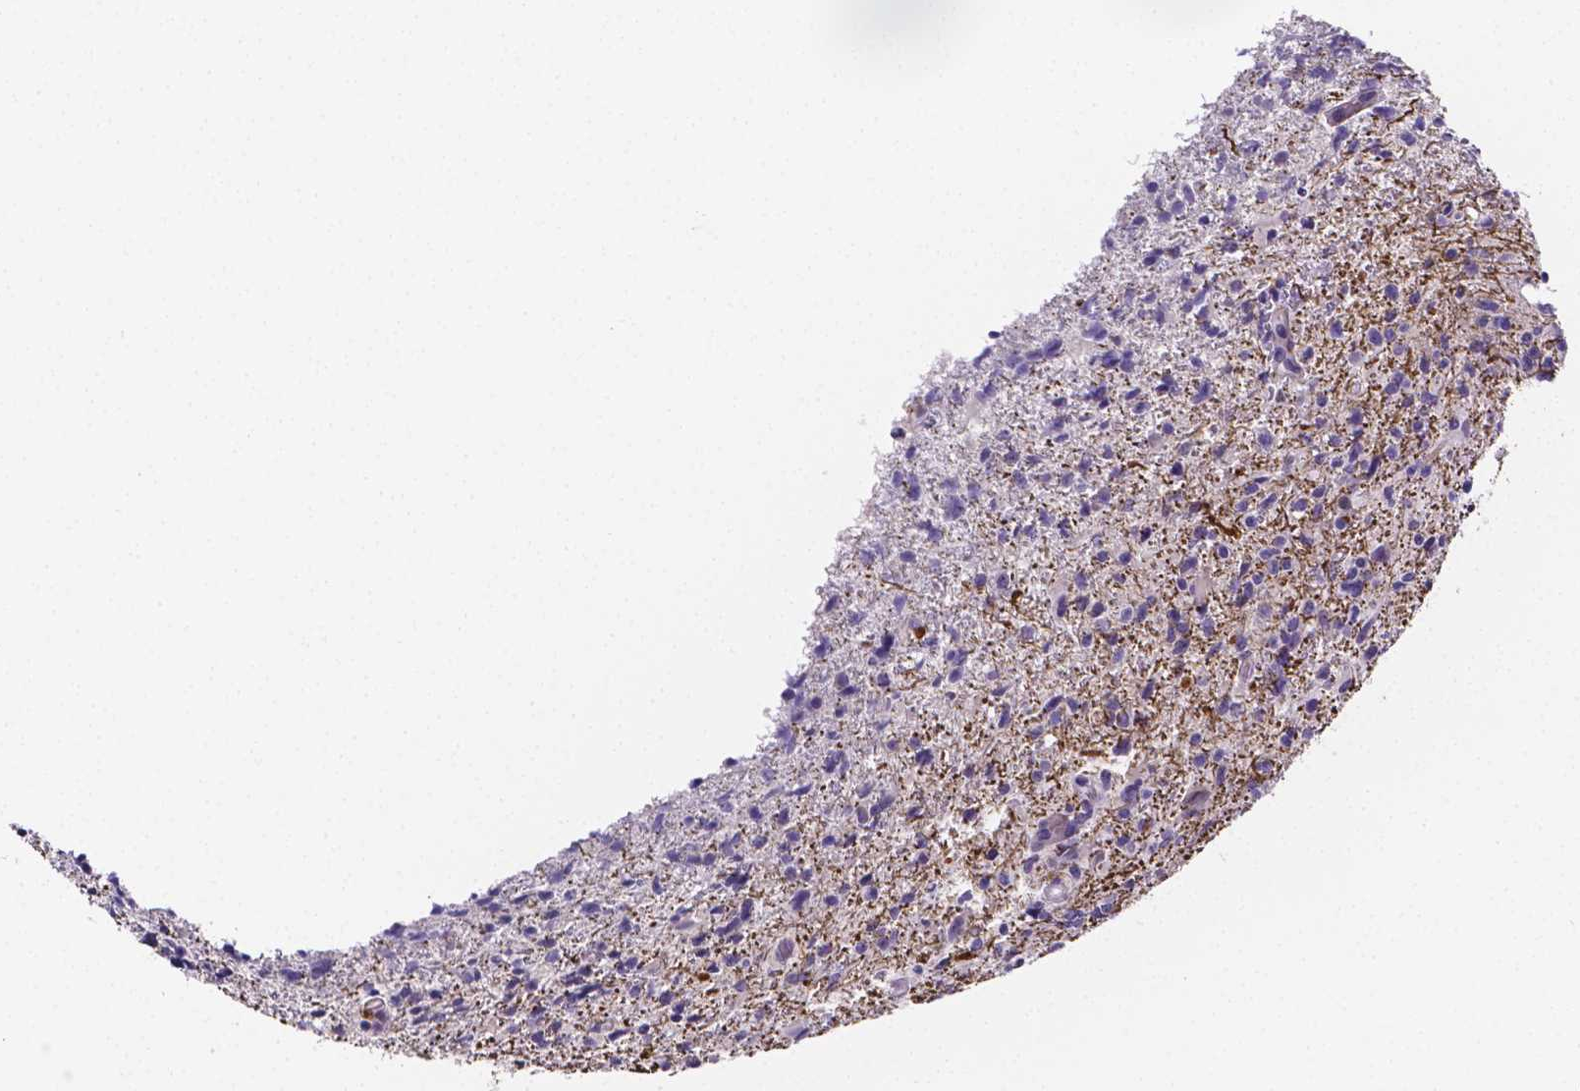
{"staining": {"intensity": "negative", "quantity": "none", "location": "none"}, "tissue": "glioma", "cell_type": "Tumor cells", "image_type": "cancer", "snomed": [{"axis": "morphology", "description": "Glioma, malignant, High grade"}, {"axis": "topography", "description": "Brain"}], "caption": "DAB immunohistochemical staining of human glioma shows no significant expression in tumor cells.", "gene": "NRGN", "patient": {"sex": "male", "age": 63}}